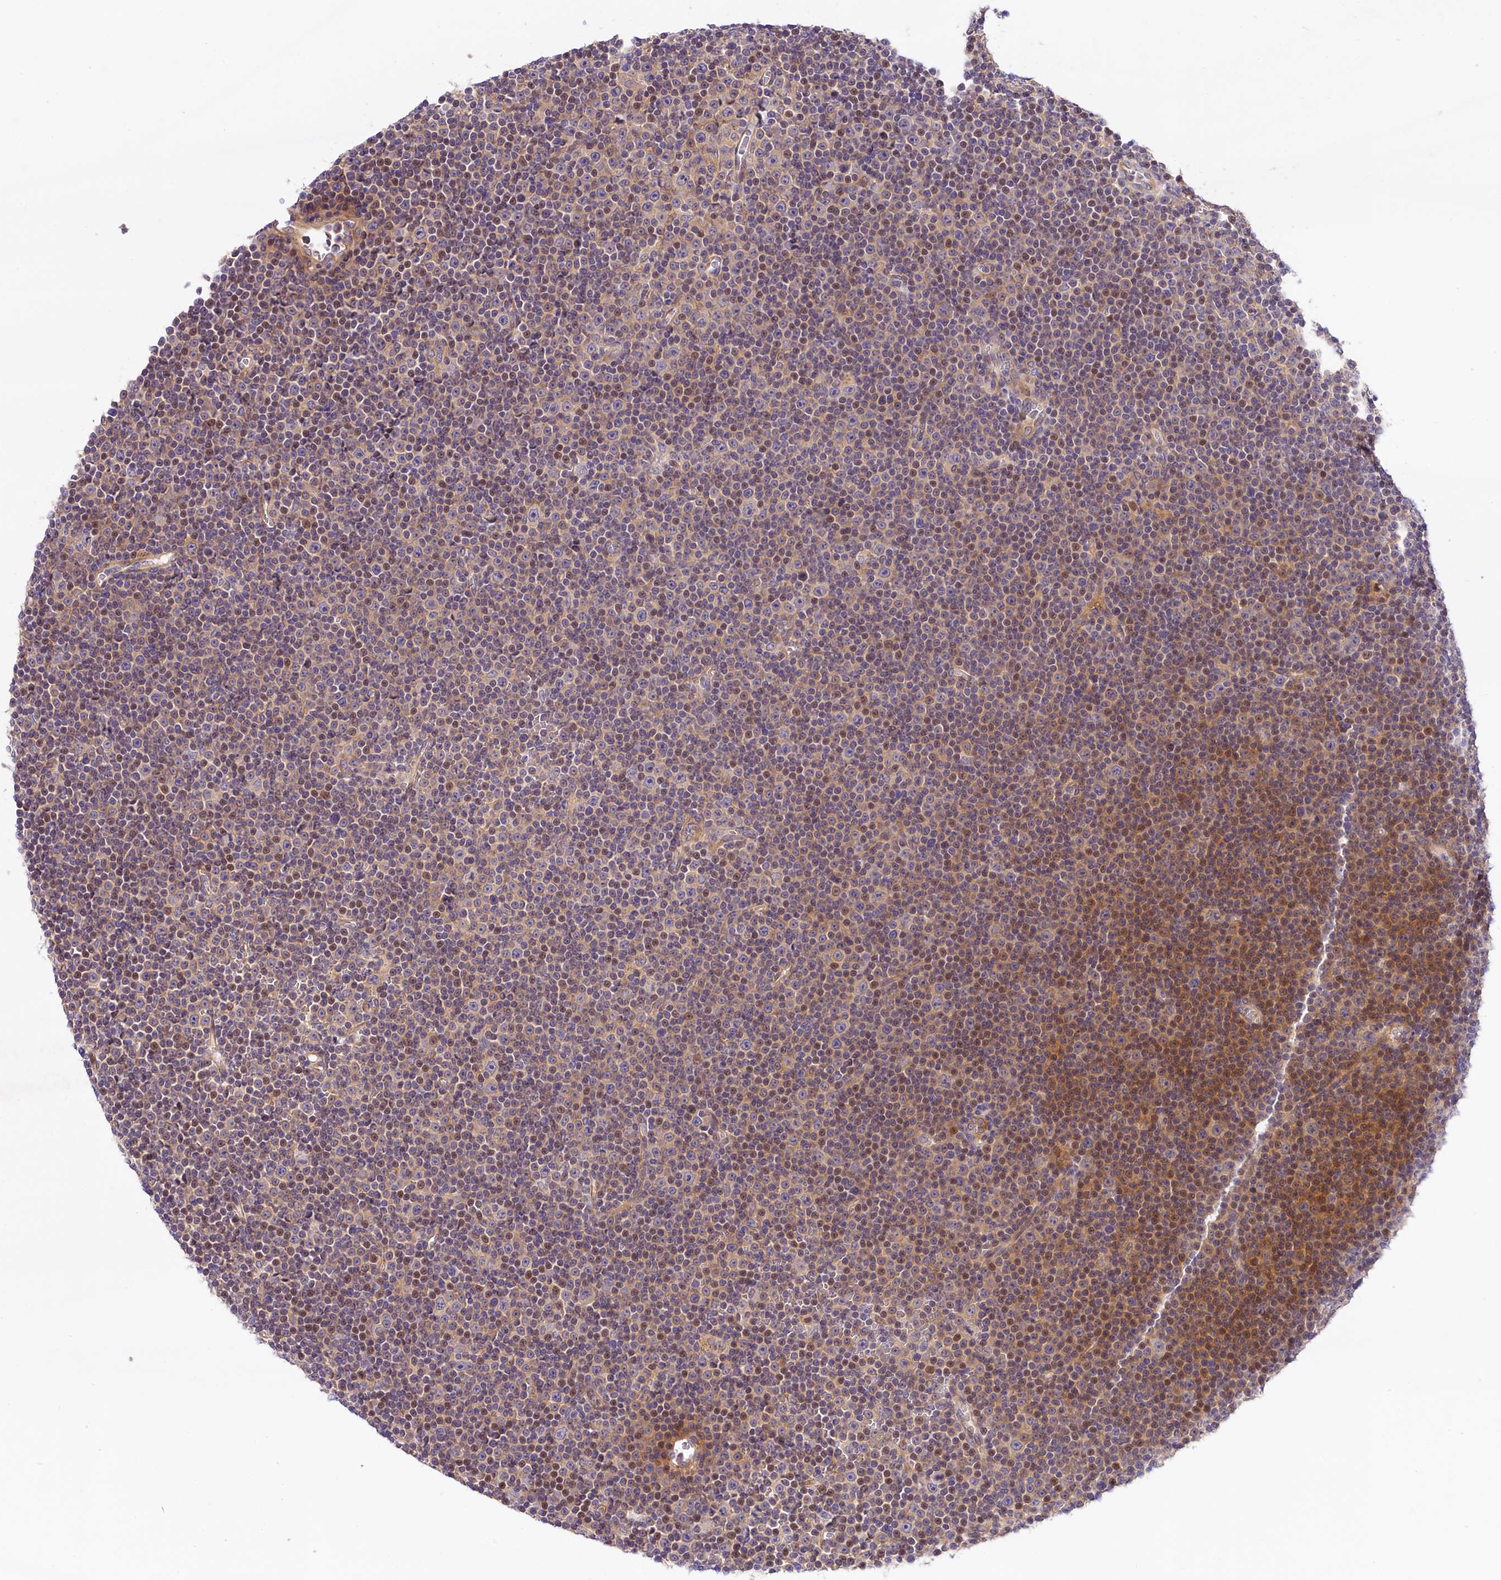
{"staining": {"intensity": "moderate", "quantity": "25%-75%", "location": "nuclear"}, "tissue": "lymphoma", "cell_type": "Tumor cells", "image_type": "cancer", "snomed": [{"axis": "morphology", "description": "Malignant lymphoma, non-Hodgkin's type, Low grade"}, {"axis": "topography", "description": "Lymph node"}], "caption": "Moderate nuclear staining for a protein is identified in about 25%-75% of tumor cells of lymphoma using immunohistochemistry (IHC).", "gene": "ARMC6", "patient": {"sex": "female", "age": 67}}